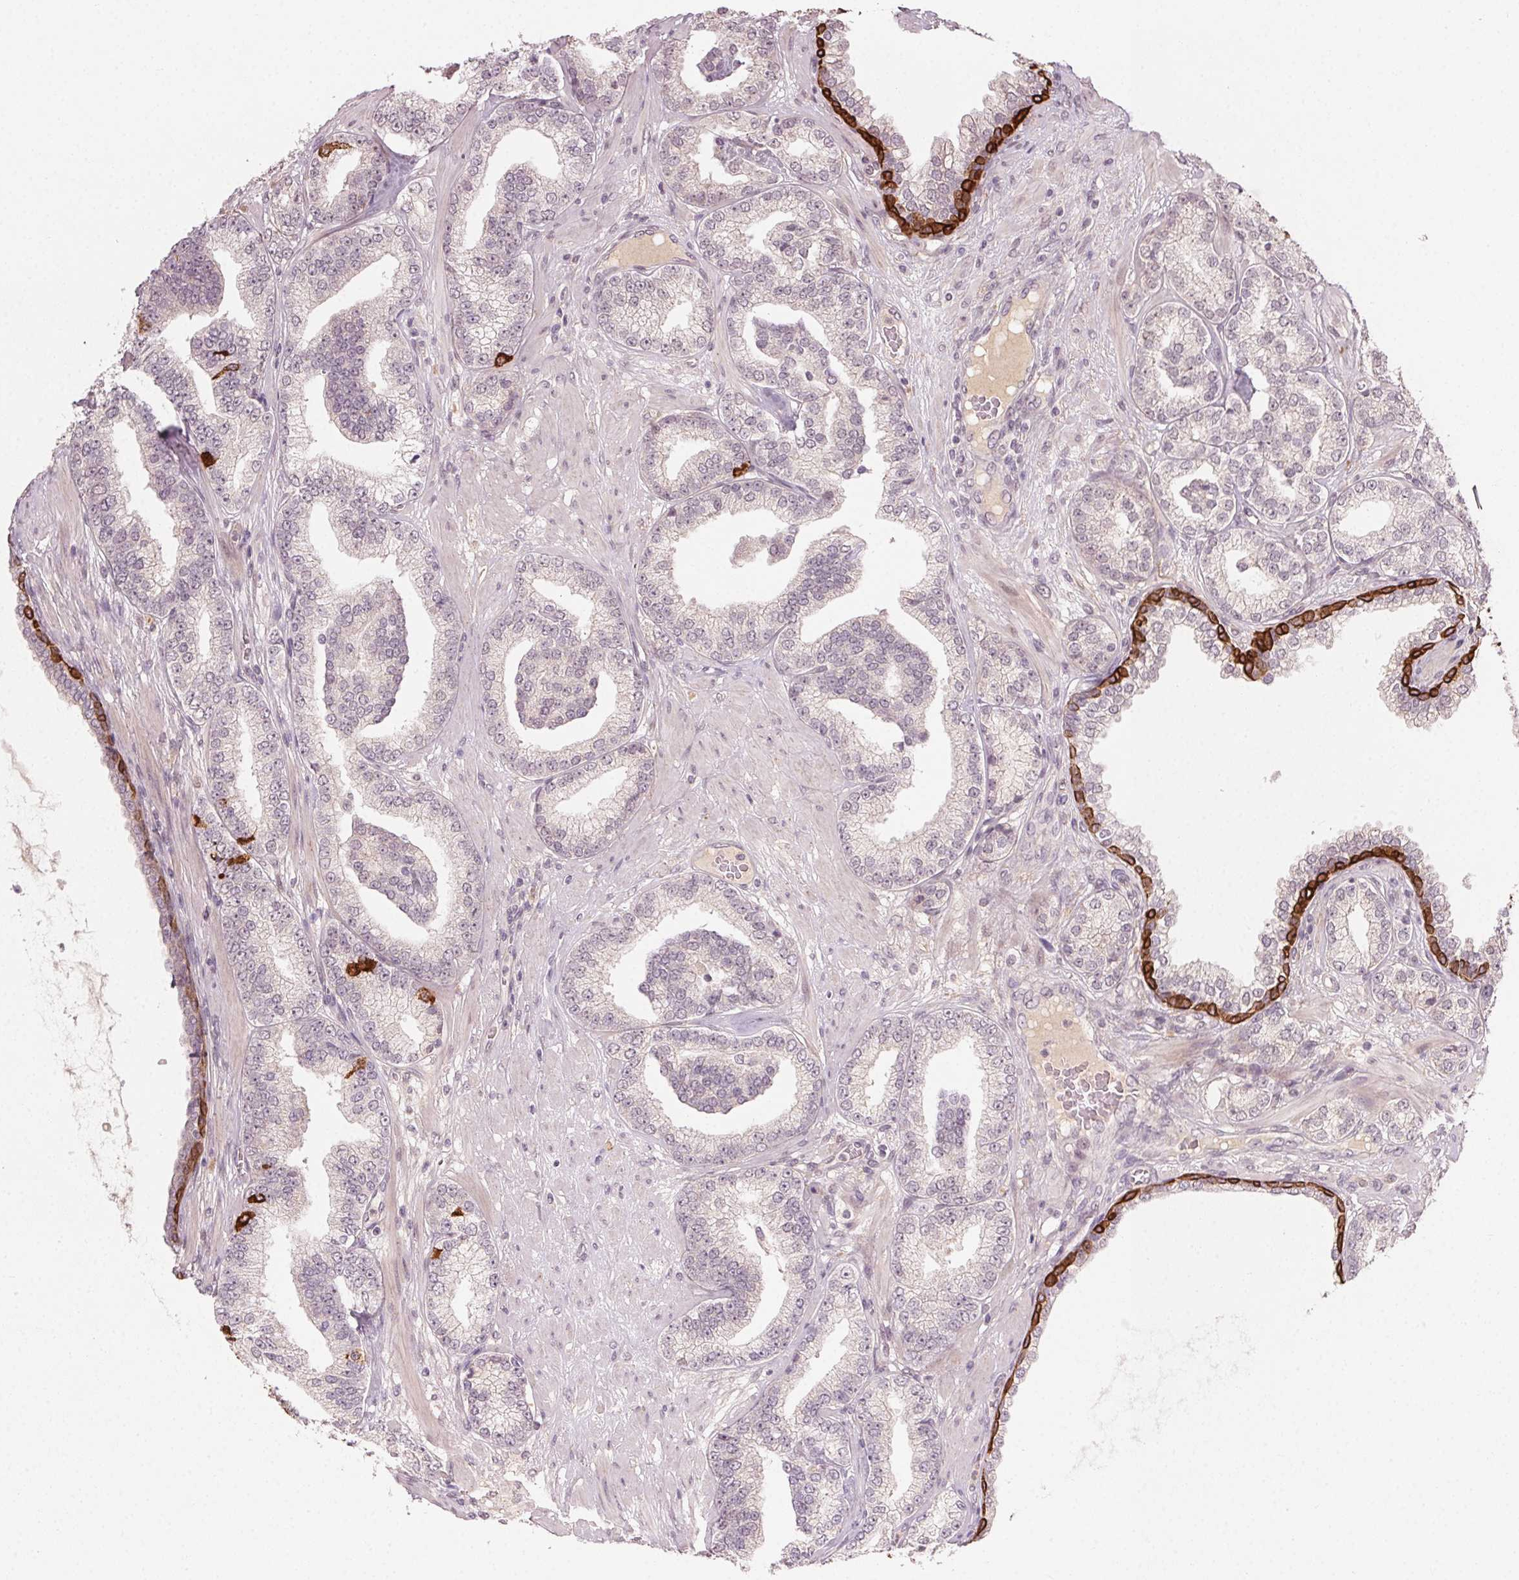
{"staining": {"intensity": "negative", "quantity": "none", "location": "none"}, "tissue": "prostate cancer", "cell_type": "Tumor cells", "image_type": "cancer", "snomed": [{"axis": "morphology", "description": "Adenocarcinoma, High grade"}, {"axis": "topography", "description": "Prostate"}], "caption": "The micrograph exhibits no staining of tumor cells in prostate cancer.", "gene": "TUB", "patient": {"sex": "male", "age": 62}}